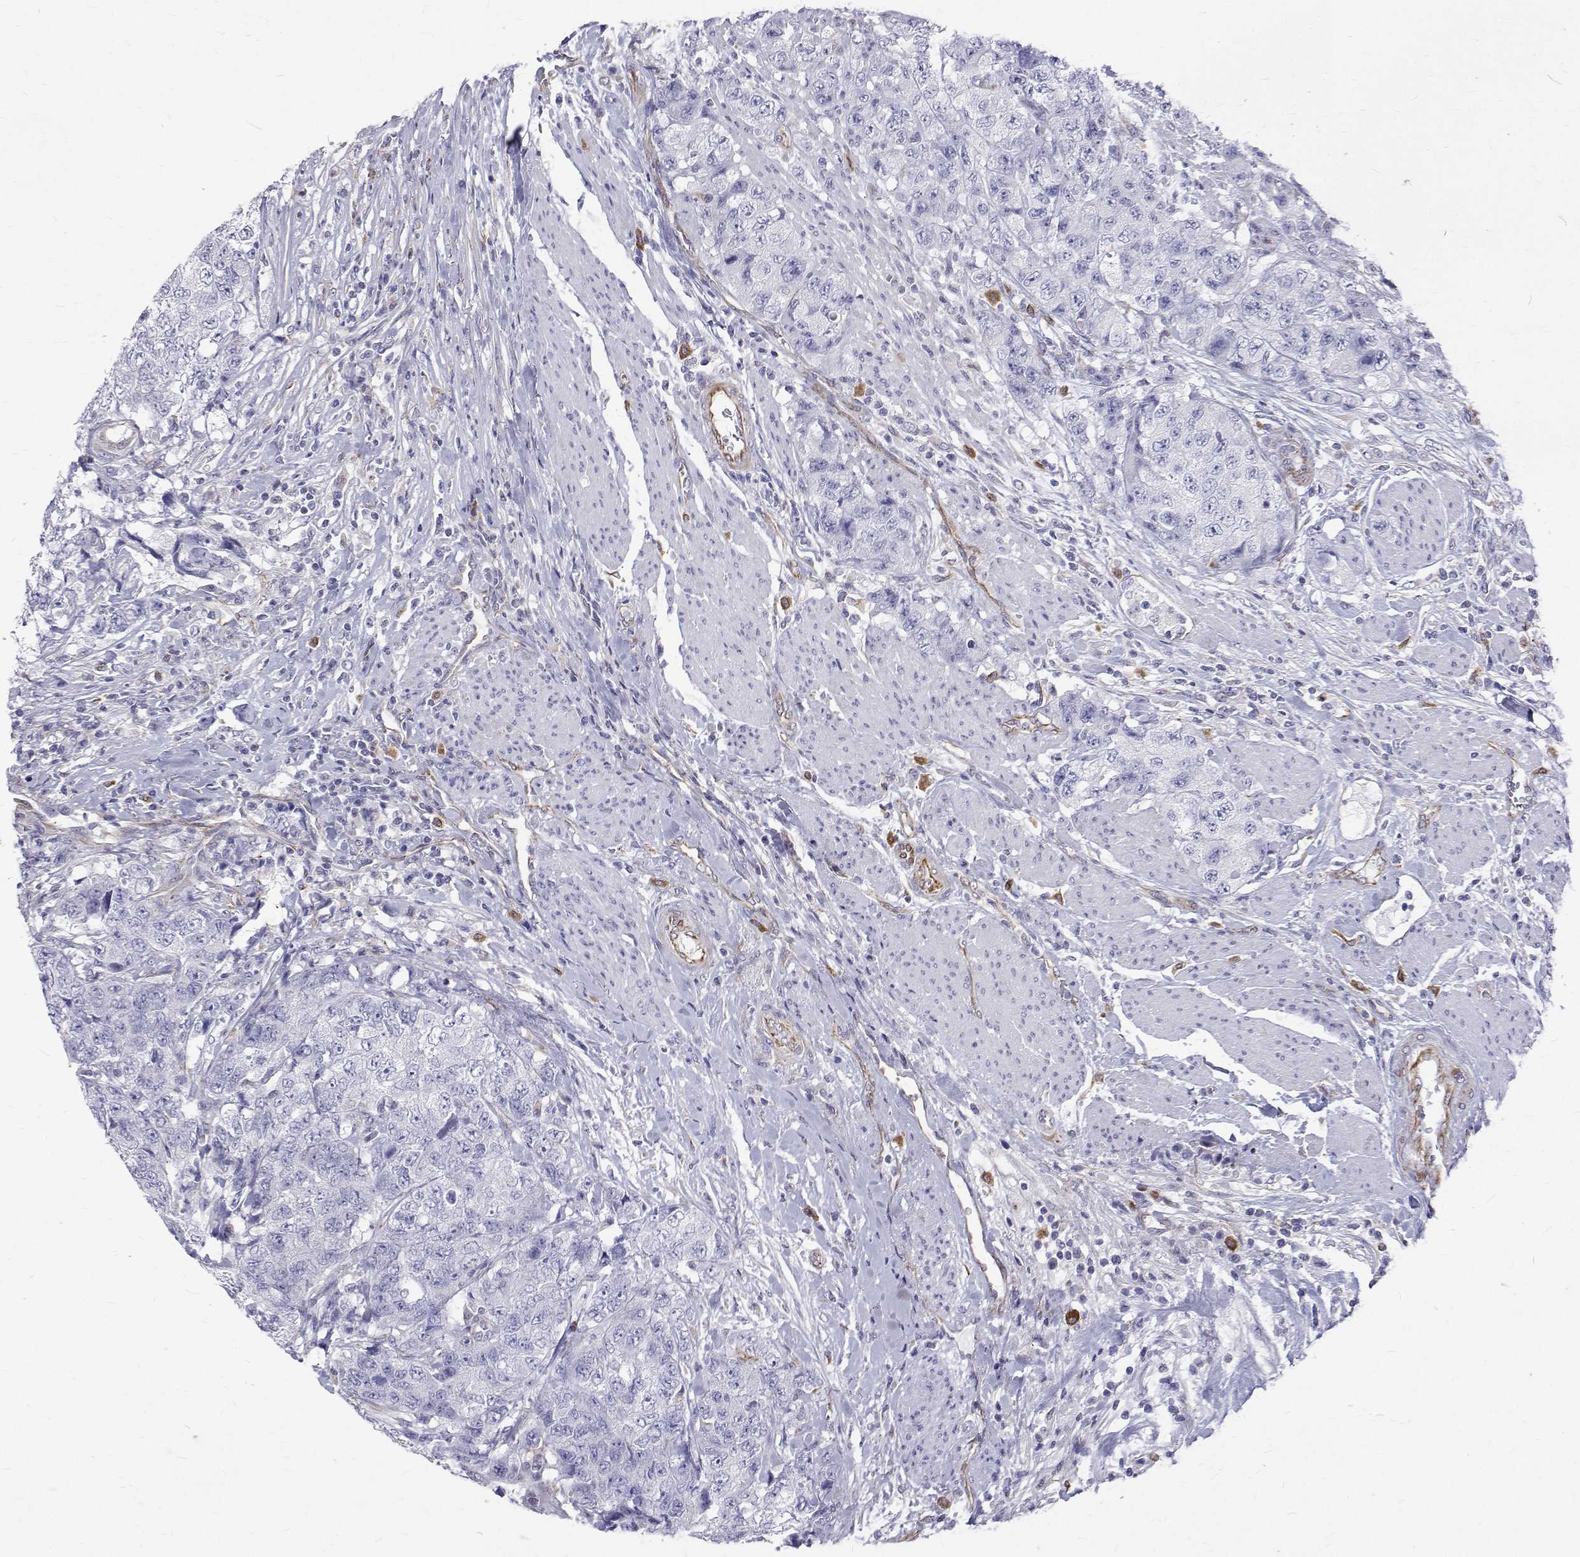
{"staining": {"intensity": "negative", "quantity": "none", "location": "none"}, "tissue": "urothelial cancer", "cell_type": "Tumor cells", "image_type": "cancer", "snomed": [{"axis": "morphology", "description": "Urothelial carcinoma, High grade"}, {"axis": "topography", "description": "Urinary bladder"}], "caption": "The micrograph exhibits no significant staining in tumor cells of high-grade urothelial carcinoma.", "gene": "OPRPN", "patient": {"sex": "female", "age": 78}}